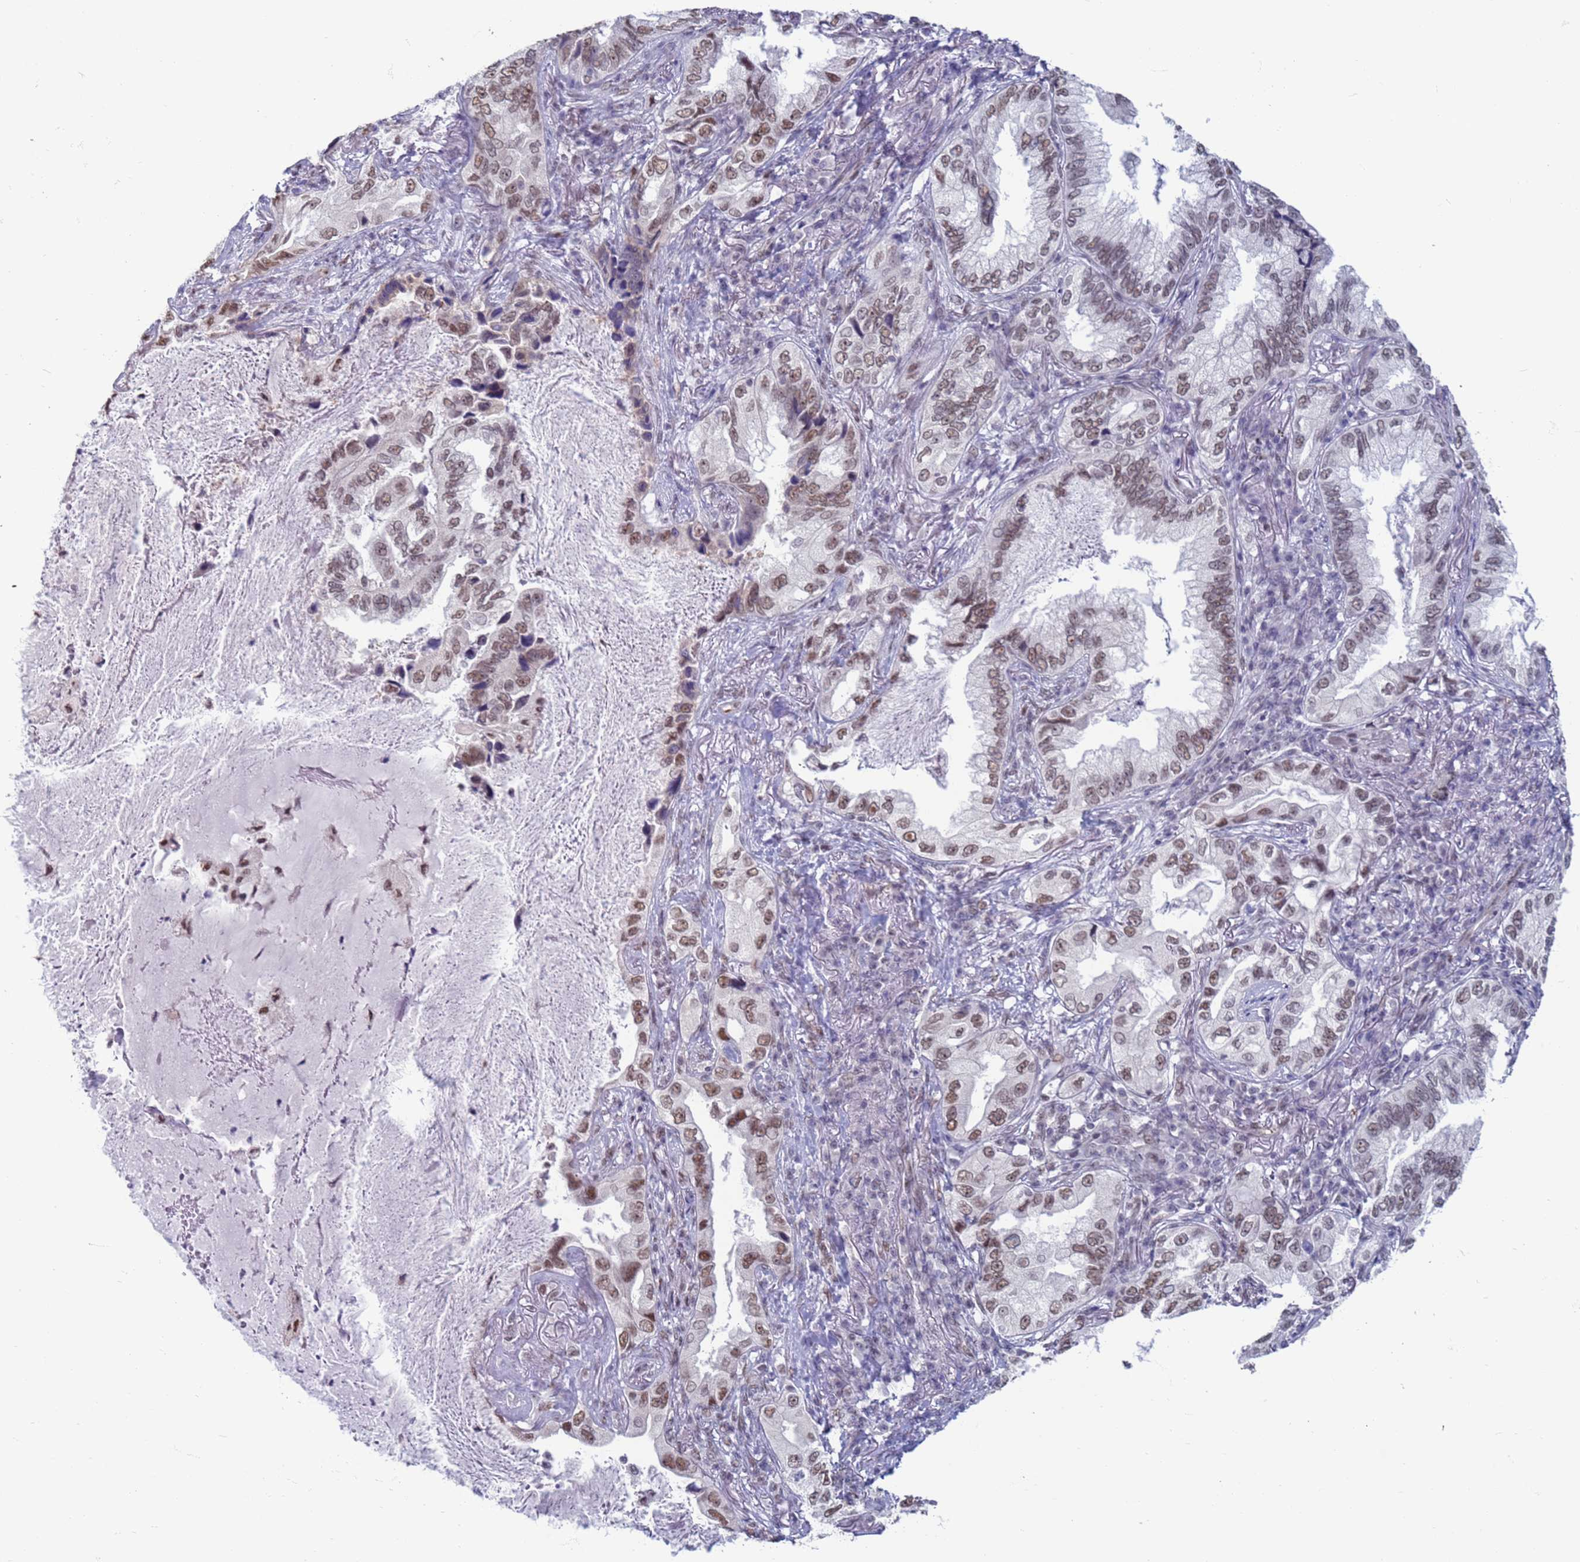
{"staining": {"intensity": "moderate", "quantity": "25%-75%", "location": "nuclear"}, "tissue": "lung cancer", "cell_type": "Tumor cells", "image_type": "cancer", "snomed": [{"axis": "morphology", "description": "Adenocarcinoma, NOS"}, {"axis": "topography", "description": "Lung"}], "caption": "IHC histopathology image of human adenocarcinoma (lung) stained for a protein (brown), which displays medium levels of moderate nuclear expression in approximately 25%-75% of tumor cells.", "gene": "SAE1", "patient": {"sex": "female", "age": 69}}